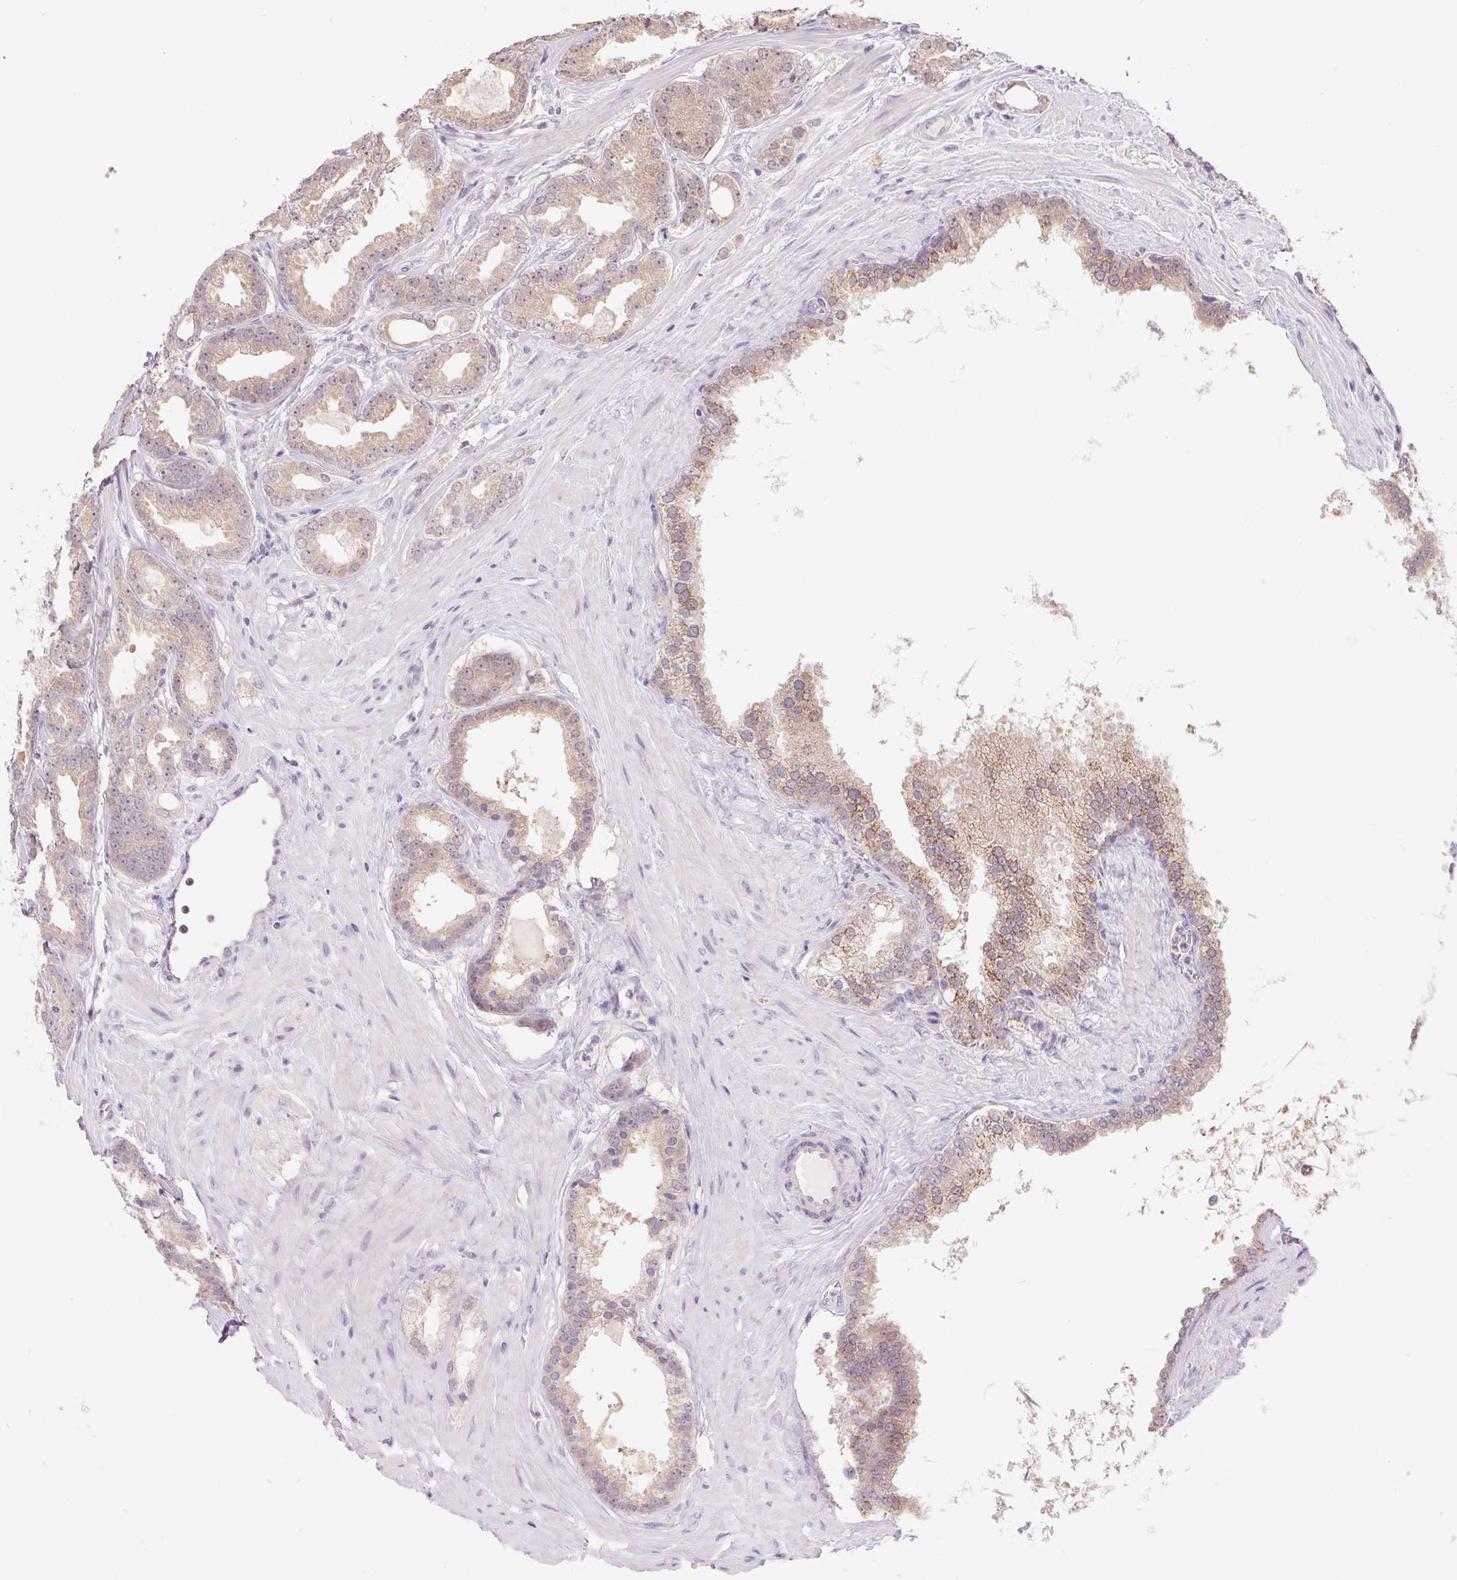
{"staining": {"intensity": "negative", "quantity": "none", "location": "none"}, "tissue": "prostate cancer", "cell_type": "Tumor cells", "image_type": "cancer", "snomed": [{"axis": "morphology", "description": "Adenocarcinoma, Low grade"}, {"axis": "topography", "description": "Prostate"}], "caption": "This is an IHC photomicrograph of prostate cancer (adenocarcinoma (low-grade)). There is no positivity in tumor cells.", "gene": "RRM1", "patient": {"sex": "male", "age": 65}}